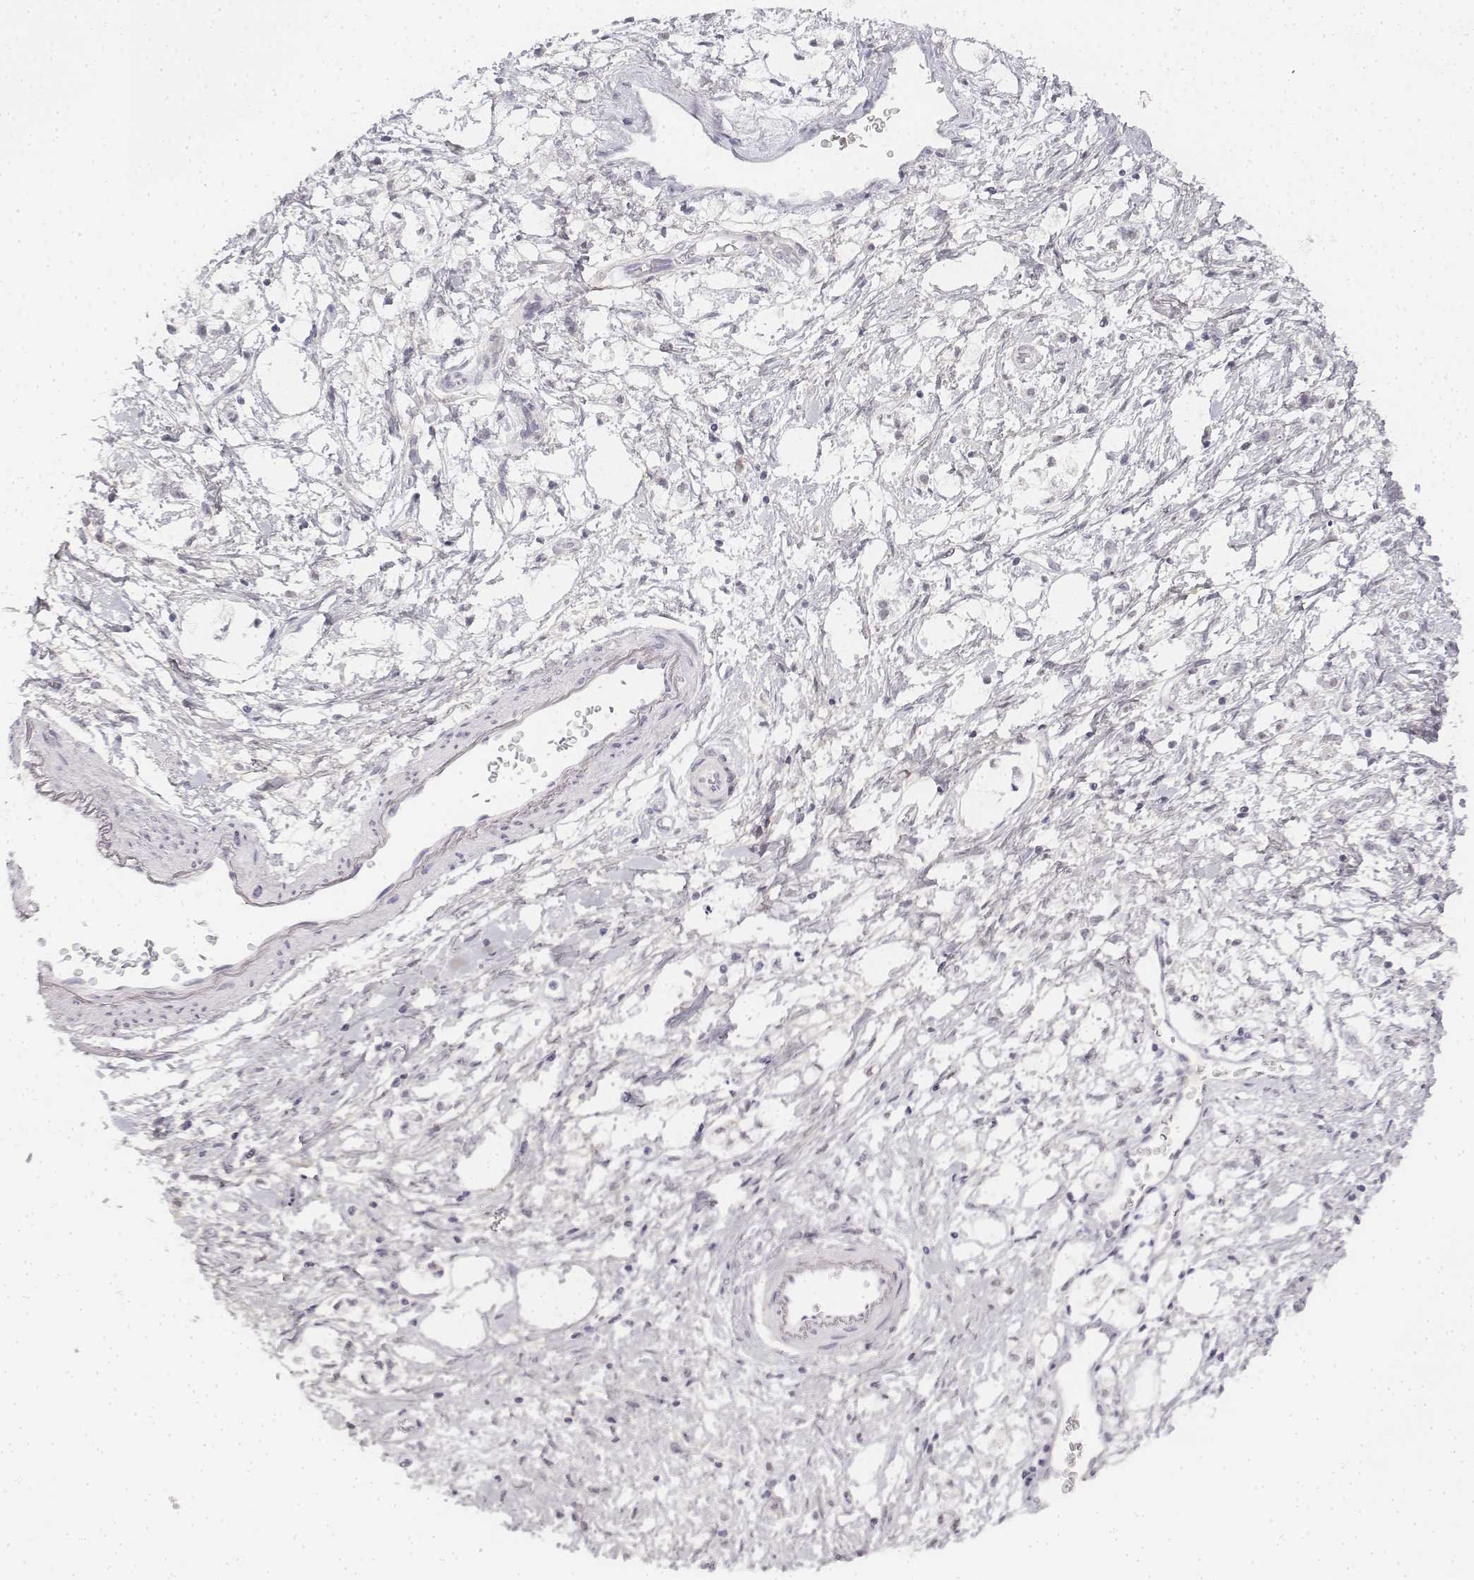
{"staining": {"intensity": "negative", "quantity": "none", "location": "none"}, "tissue": "stomach cancer", "cell_type": "Tumor cells", "image_type": "cancer", "snomed": [{"axis": "morphology", "description": "Adenocarcinoma, NOS"}, {"axis": "topography", "description": "Stomach"}], "caption": "Immunohistochemistry (IHC) micrograph of neoplastic tissue: stomach cancer stained with DAB shows no significant protein staining in tumor cells. (Stains: DAB (3,3'-diaminobenzidine) IHC with hematoxylin counter stain, Microscopy: brightfield microscopy at high magnification).", "gene": "KRT84", "patient": {"sex": "female", "age": 60}}